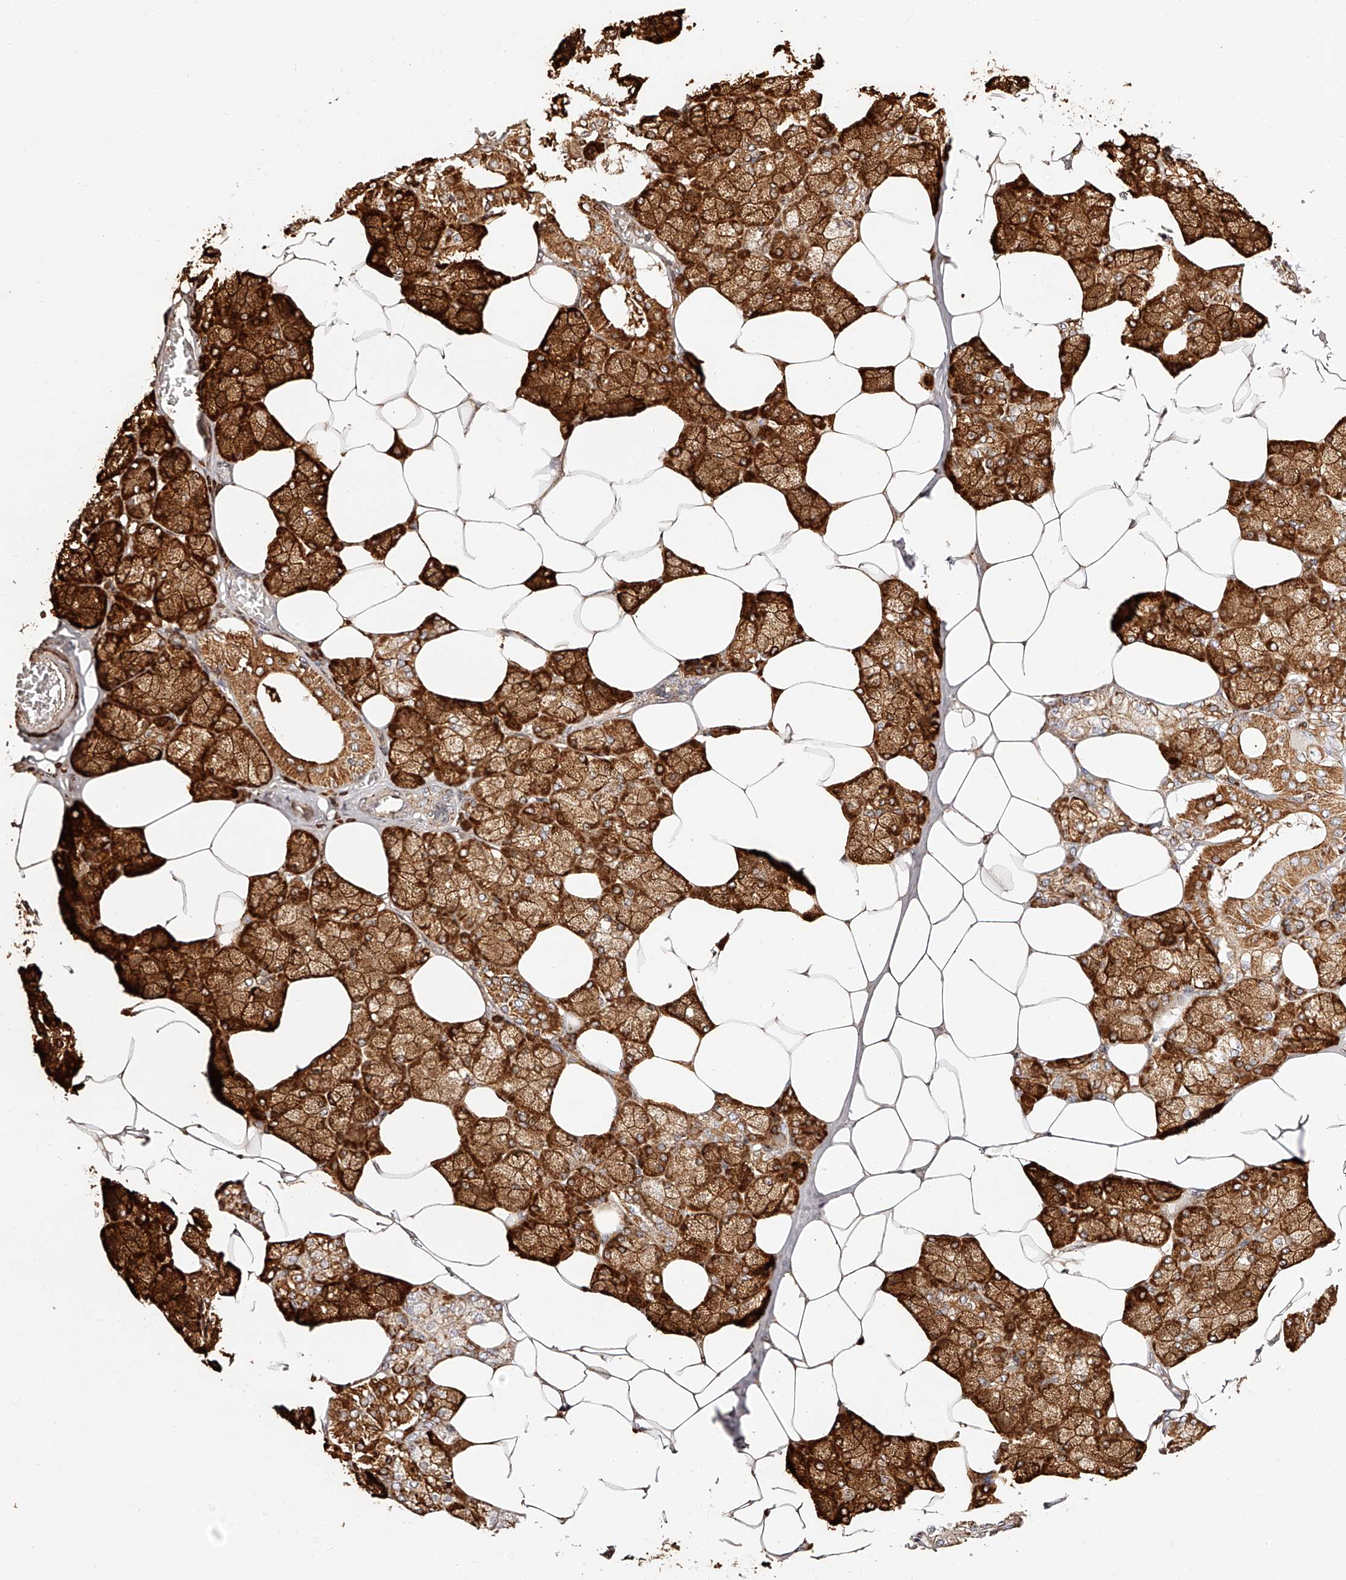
{"staining": {"intensity": "strong", "quantity": "25%-75%", "location": "cytoplasmic/membranous"}, "tissue": "salivary gland", "cell_type": "Glandular cells", "image_type": "normal", "snomed": [{"axis": "morphology", "description": "Normal tissue, NOS"}, {"axis": "topography", "description": "Salivary gland"}], "caption": "This is a micrograph of immunohistochemistry staining of benign salivary gland, which shows strong expression in the cytoplasmic/membranous of glandular cells.", "gene": "NDUFV3", "patient": {"sex": "male", "age": 62}}